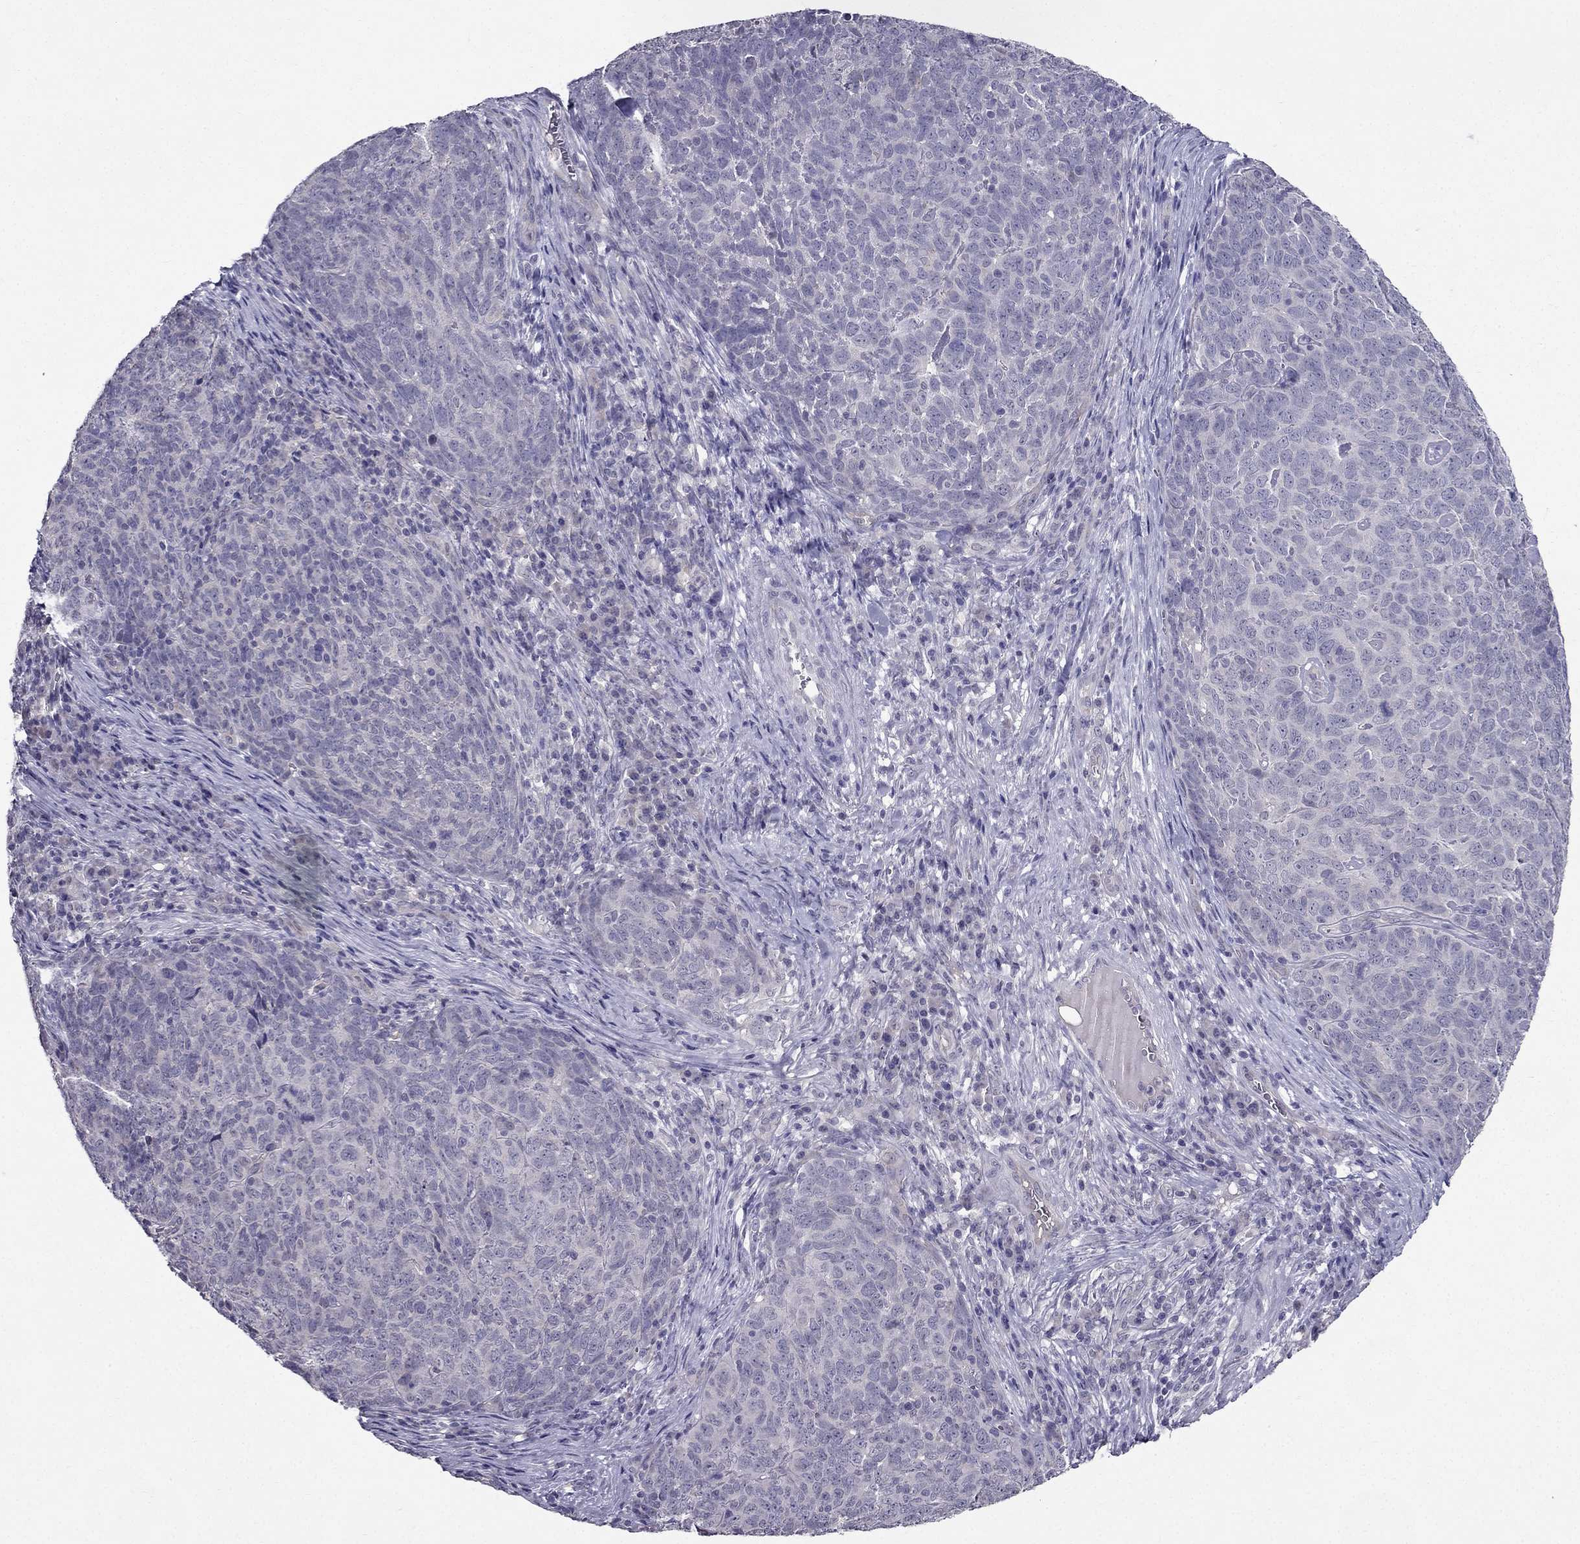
{"staining": {"intensity": "negative", "quantity": "none", "location": "none"}, "tissue": "skin cancer", "cell_type": "Tumor cells", "image_type": "cancer", "snomed": [{"axis": "morphology", "description": "Squamous cell carcinoma, NOS"}, {"axis": "topography", "description": "Skin"}, {"axis": "topography", "description": "Anal"}], "caption": "The immunohistochemistry micrograph has no significant positivity in tumor cells of skin cancer tissue.", "gene": "DUSP15", "patient": {"sex": "female", "age": 51}}